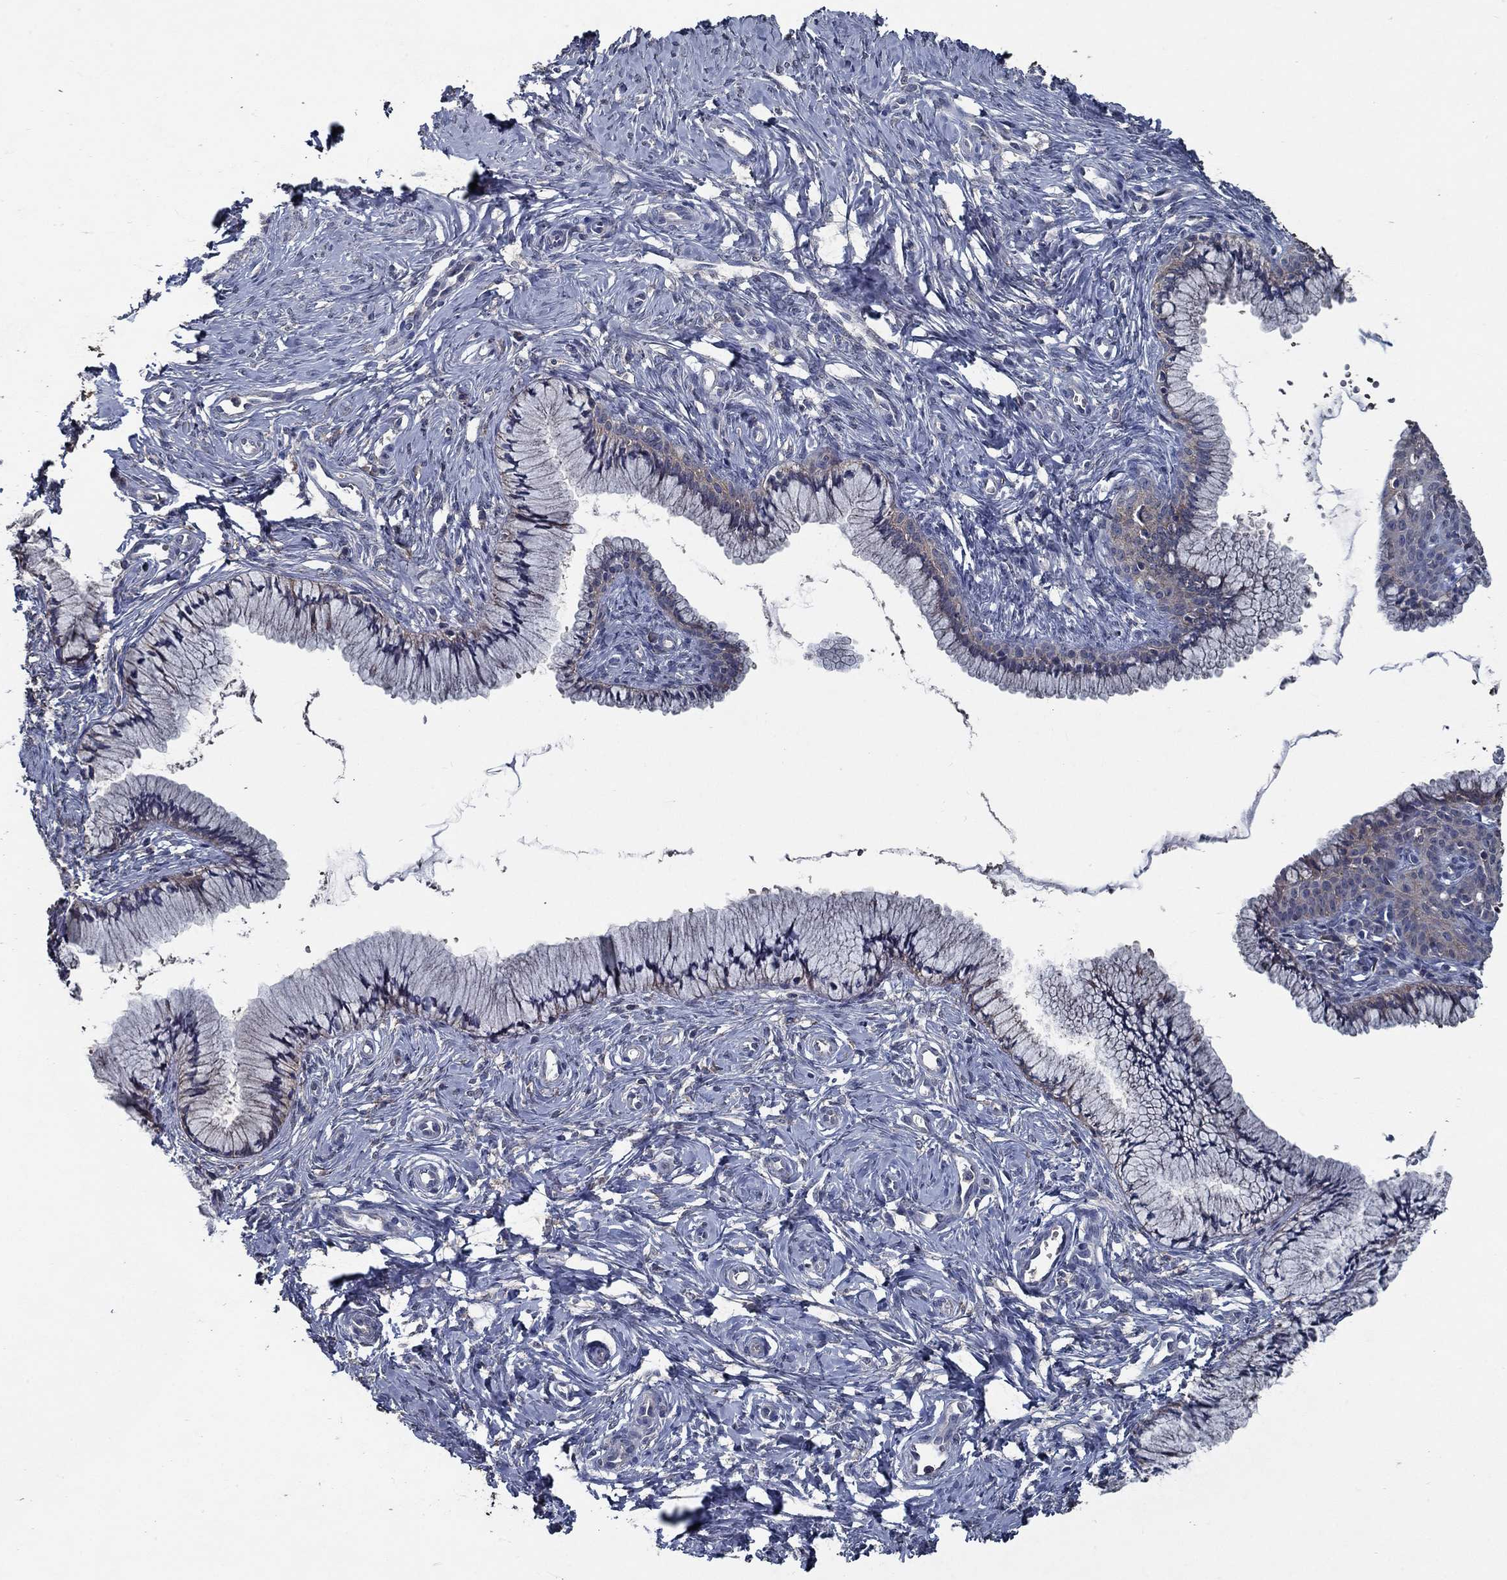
{"staining": {"intensity": "negative", "quantity": "none", "location": "none"}, "tissue": "cervix", "cell_type": "Glandular cells", "image_type": "normal", "snomed": [{"axis": "morphology", "description": "Normal tissue, NOS"}, {"axis": "topography", "description": "Cervix"}], "caption": "Immunohistochemistry (IHC) photomicrograph of benign cervix: human cervix stained with DAB exhibits no significant protein expression in glandular cells.", "gene": "SLC44A1", "patient": {"sex": "female", "age": 37}}